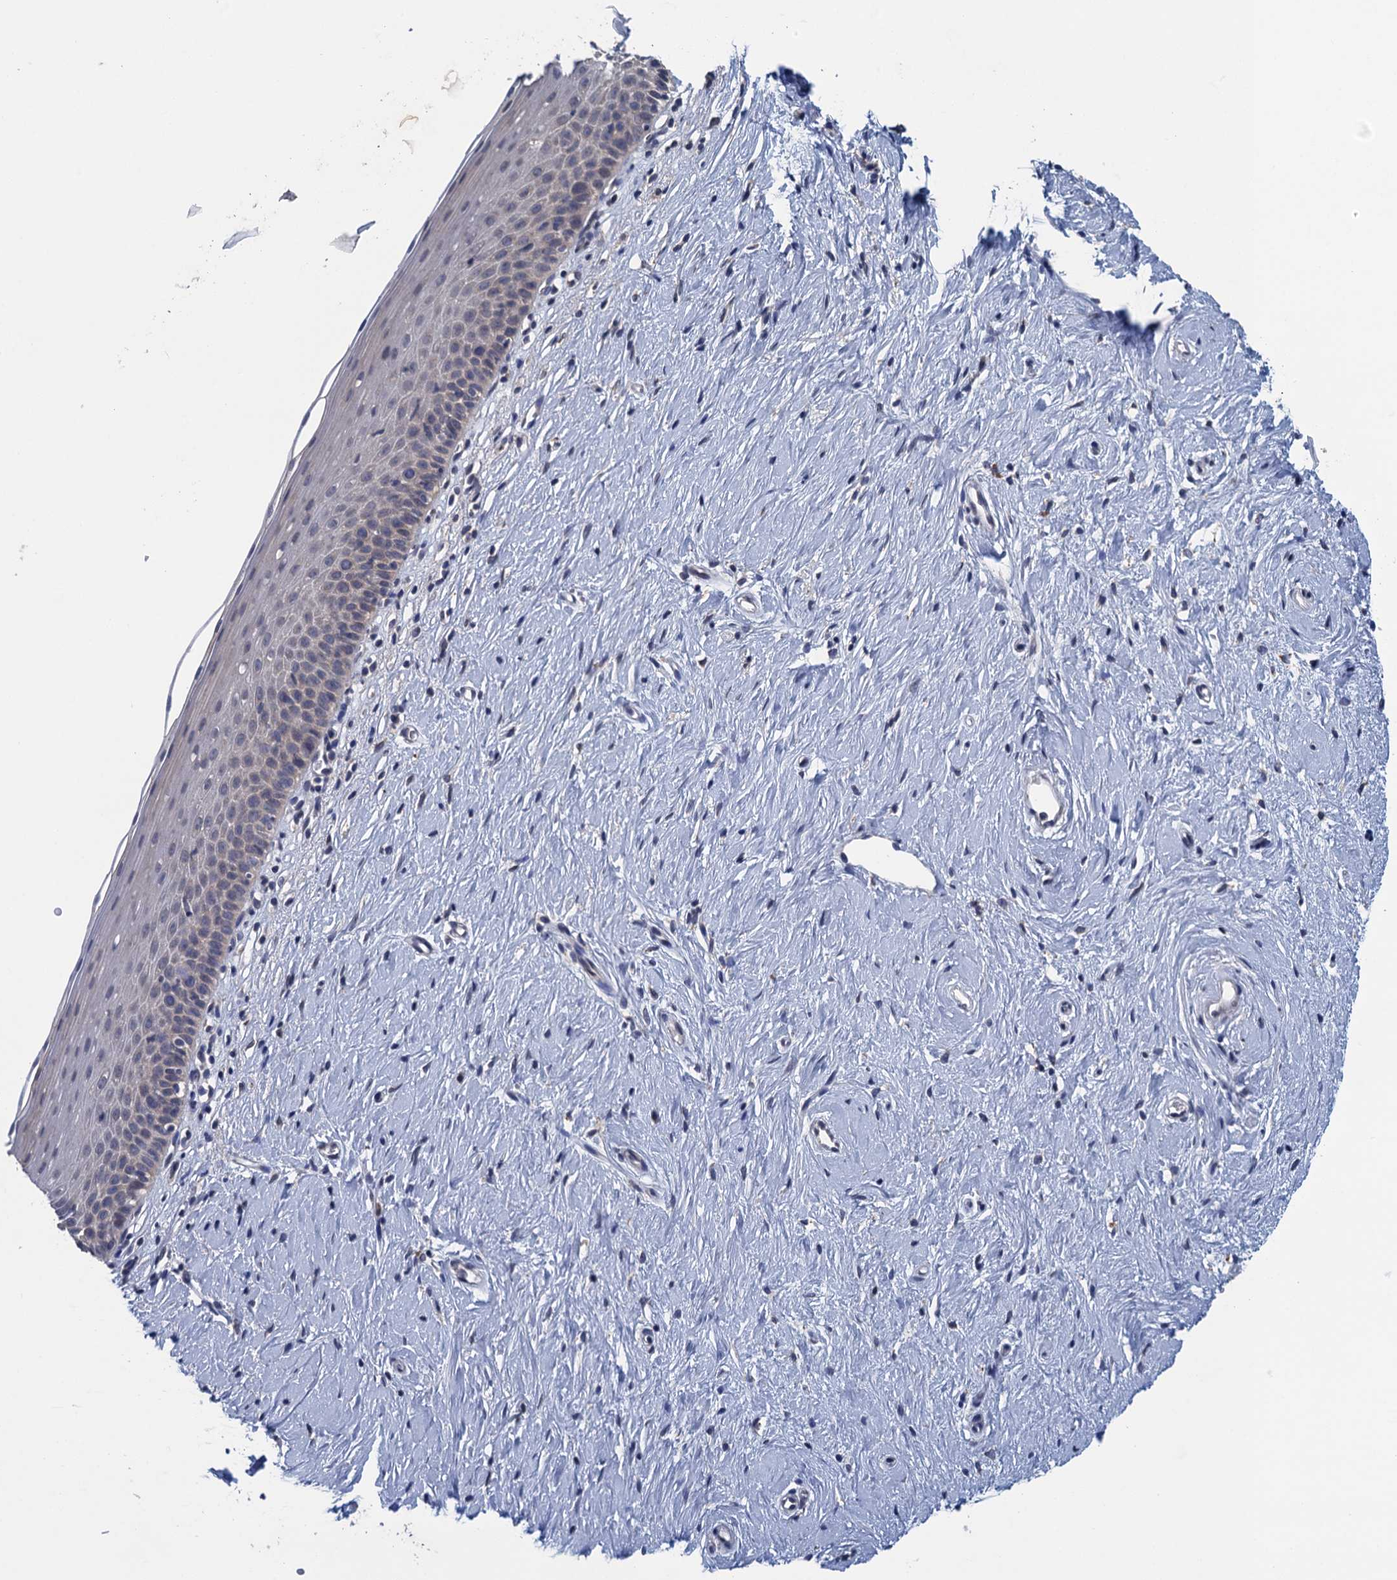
{"staining": {"intensity": "weak", "quantity": "<25%", "location": "cytoplasmic/membranous"}, "tissue": "cervix", "cell_type": "Glandular cells", "image_type": "normal", "snomed": [{"axis": "morphology", "description": "Normal tissue, NOS"}, {"axis": "topography", "description": "Cervix"}], "caption": "Micrograph shows no protein staining in glandular cells of normal cervix.", "gene": "CTU2", "patient": {"sex": "female", "age": 57}}